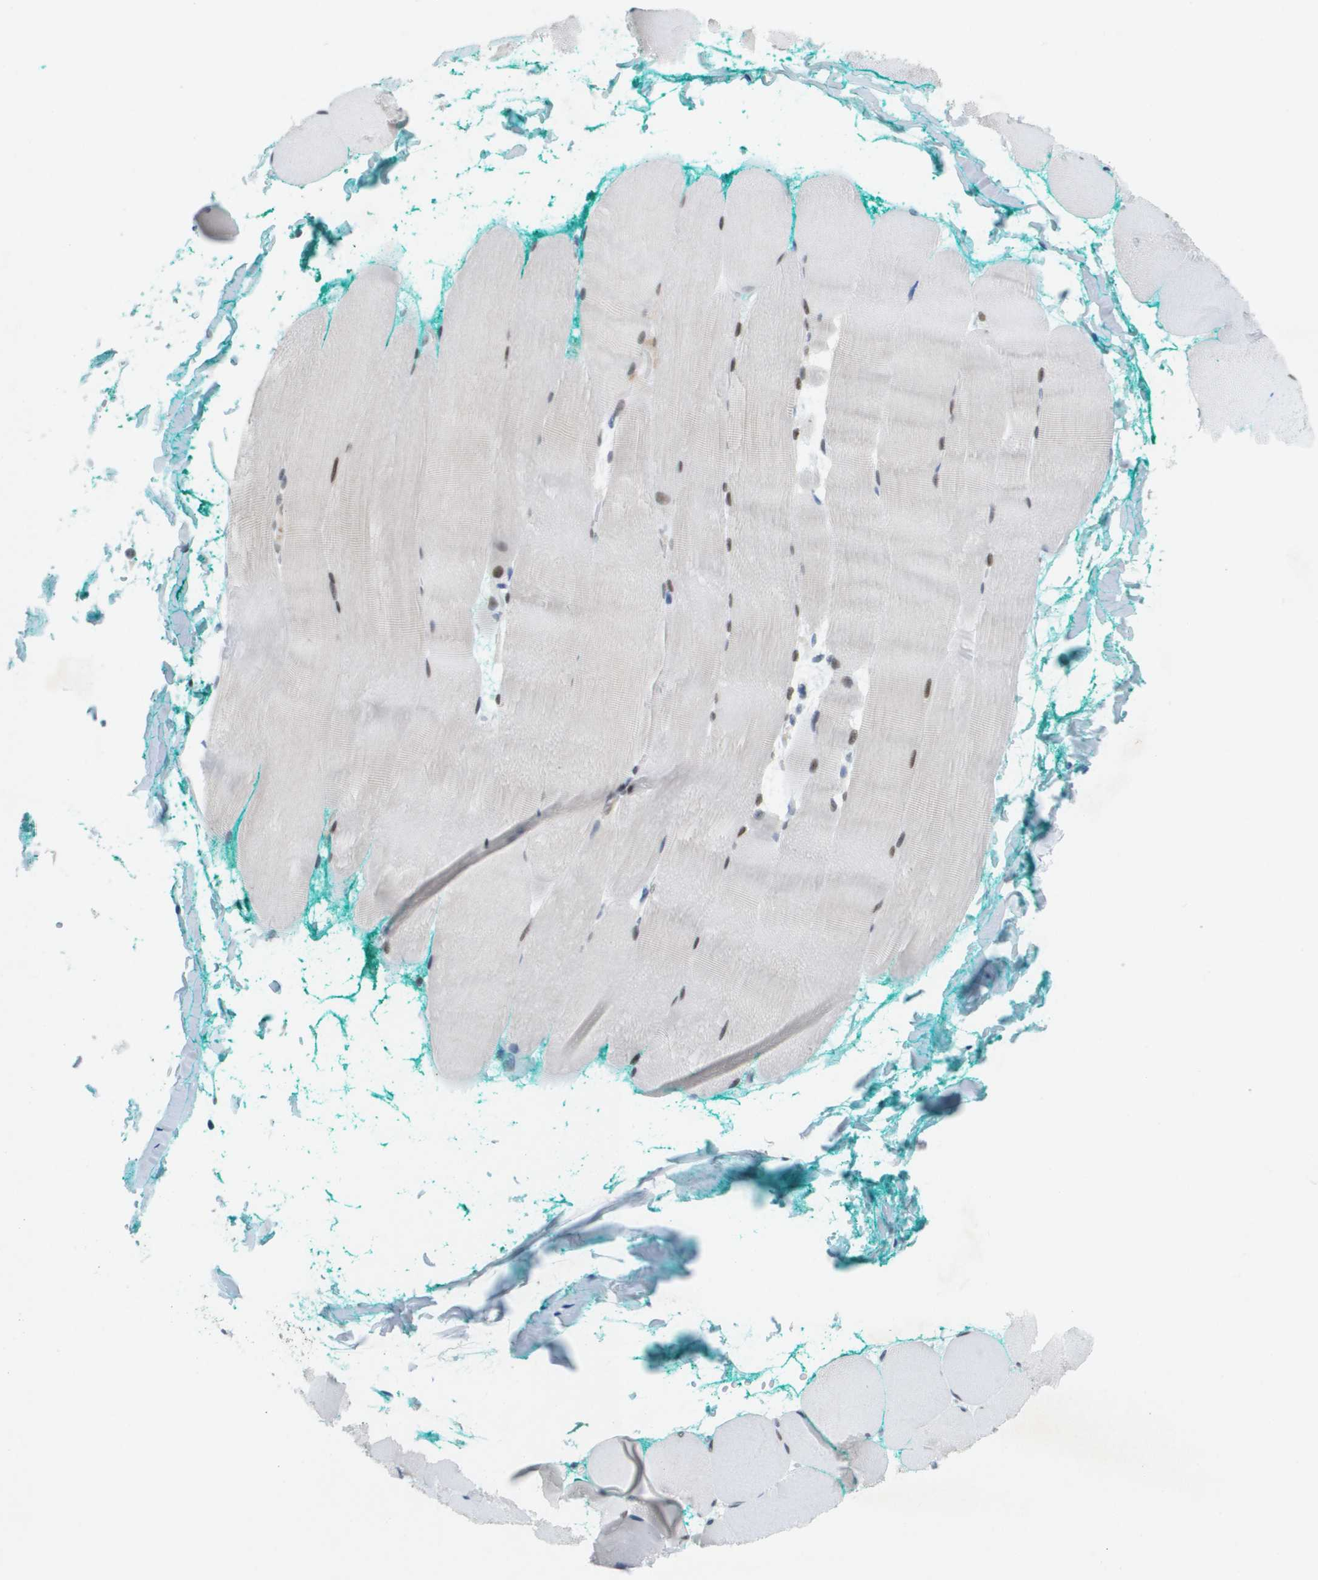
{"staining": {"intensity": "moderate", "quantity": "<25%", "location": "nuclear"}, "tissue": "skeletal muscle", "cell_type": "Myocytes", "image_type": "normal", "snomed": [{"axis": "morphology", "description": "Normal tissue, NOS"}, {"axis": "morphology", "description": "Squamous cell carcinoma, NOS"}, {"axis": "topography", "description": "Skeletal muscle"}], "caption": "Immunohistochemical staining of benign human skeletal muscle shows low levels of moderate nuclear staining in about <25% of myocytes.", "gene": "TP53RK", "patient": {"sex": "male", "age": 51}}